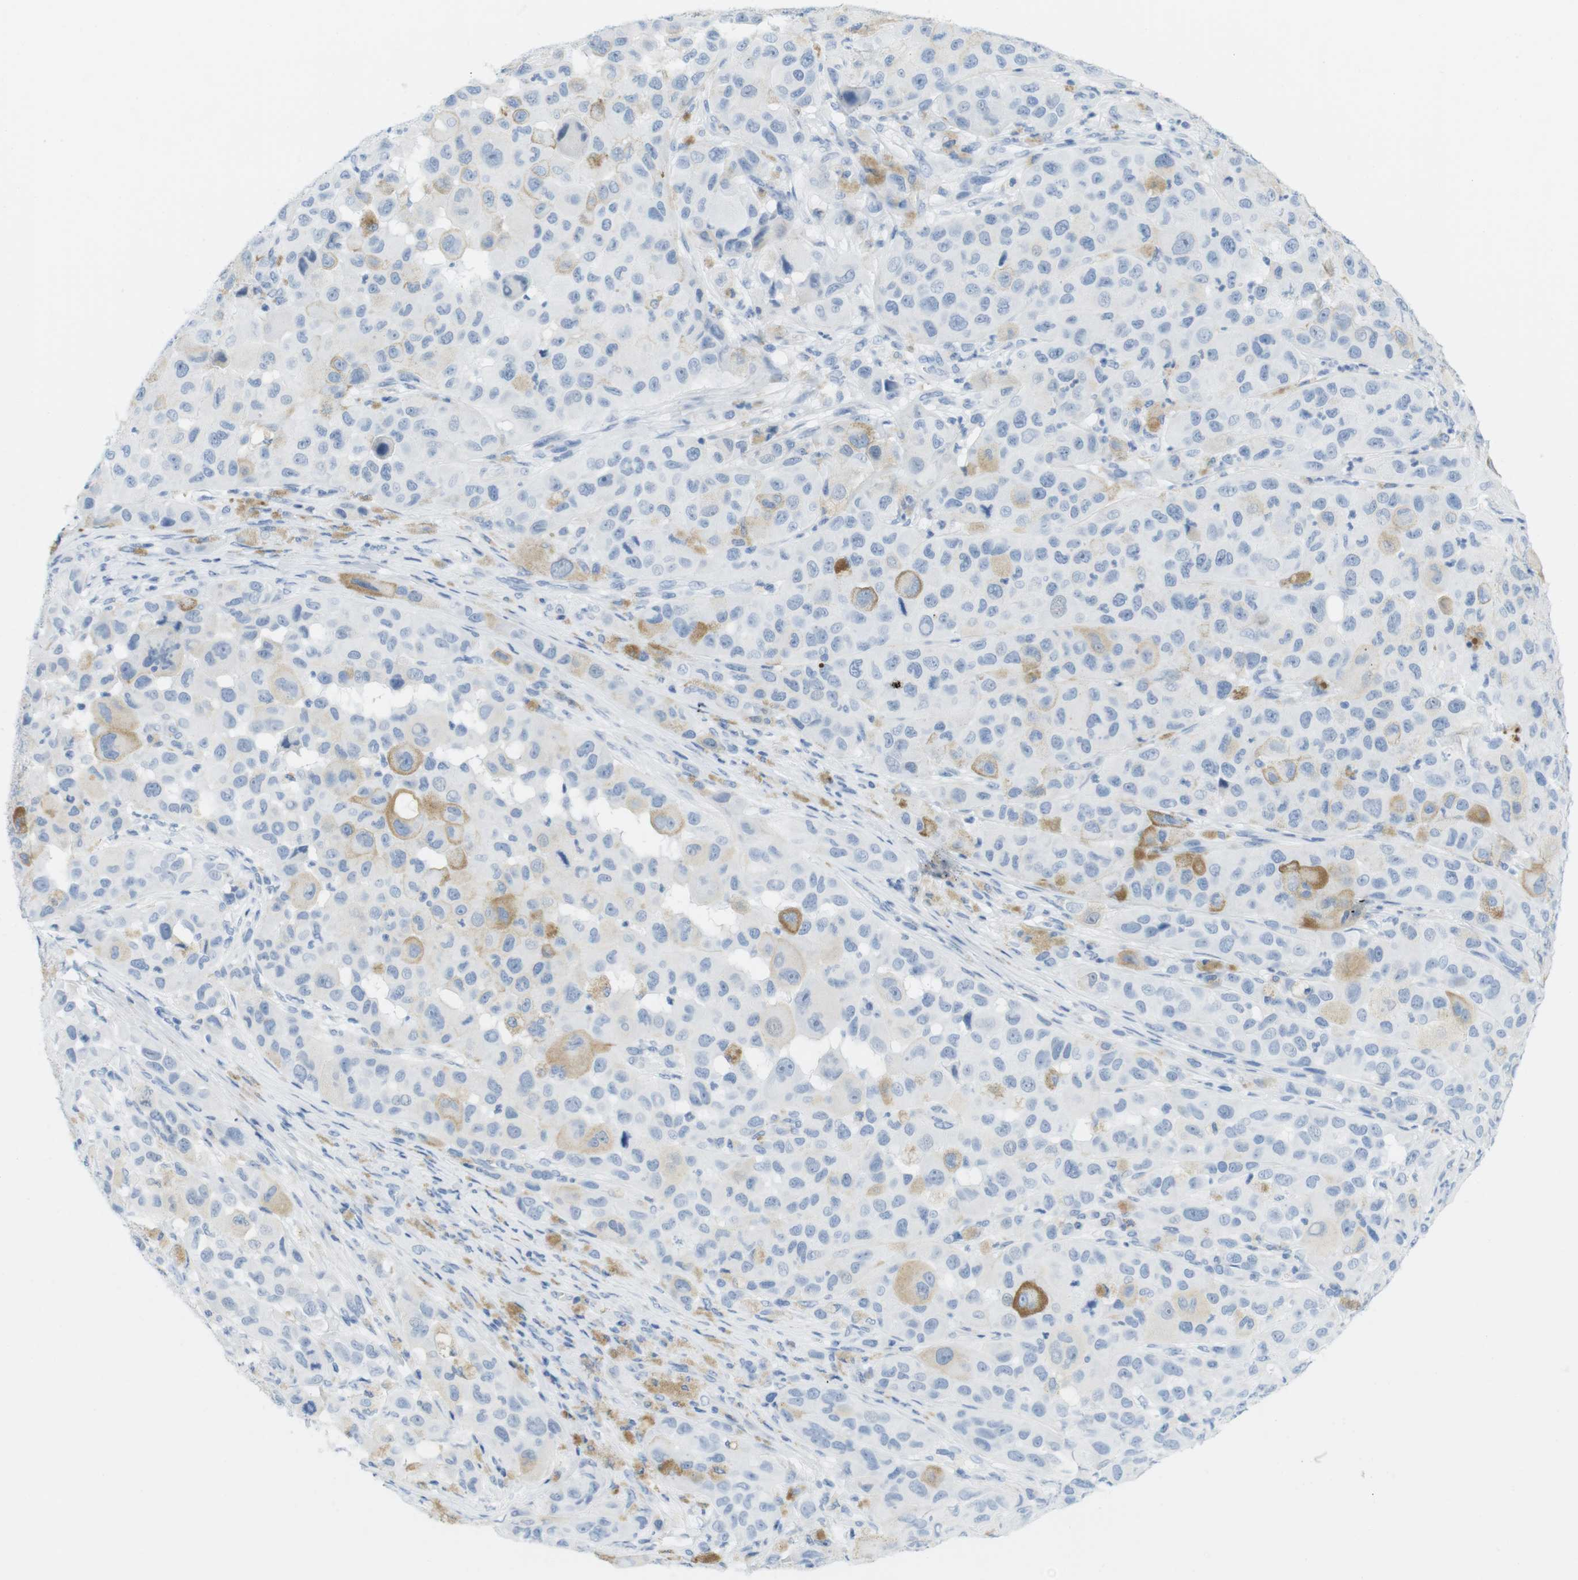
{"staining": {"intensity": "negative", "quantity": "none", "location": "none"}, "tissue": "melanoma", "cell_type": "Tumor cells", "image_type": "cancer", "snomed": [{"axis": "morphology", "description": "Malignant melanoma, NOS"}, {"axis": "topography", "description": "Skin"}], "caption": "There is no significant expression in tumor cells of melanoma. Nuclei are stained in blue.", "gene": "TNNT2", "patient": {"sex": "male", "age": 96}}